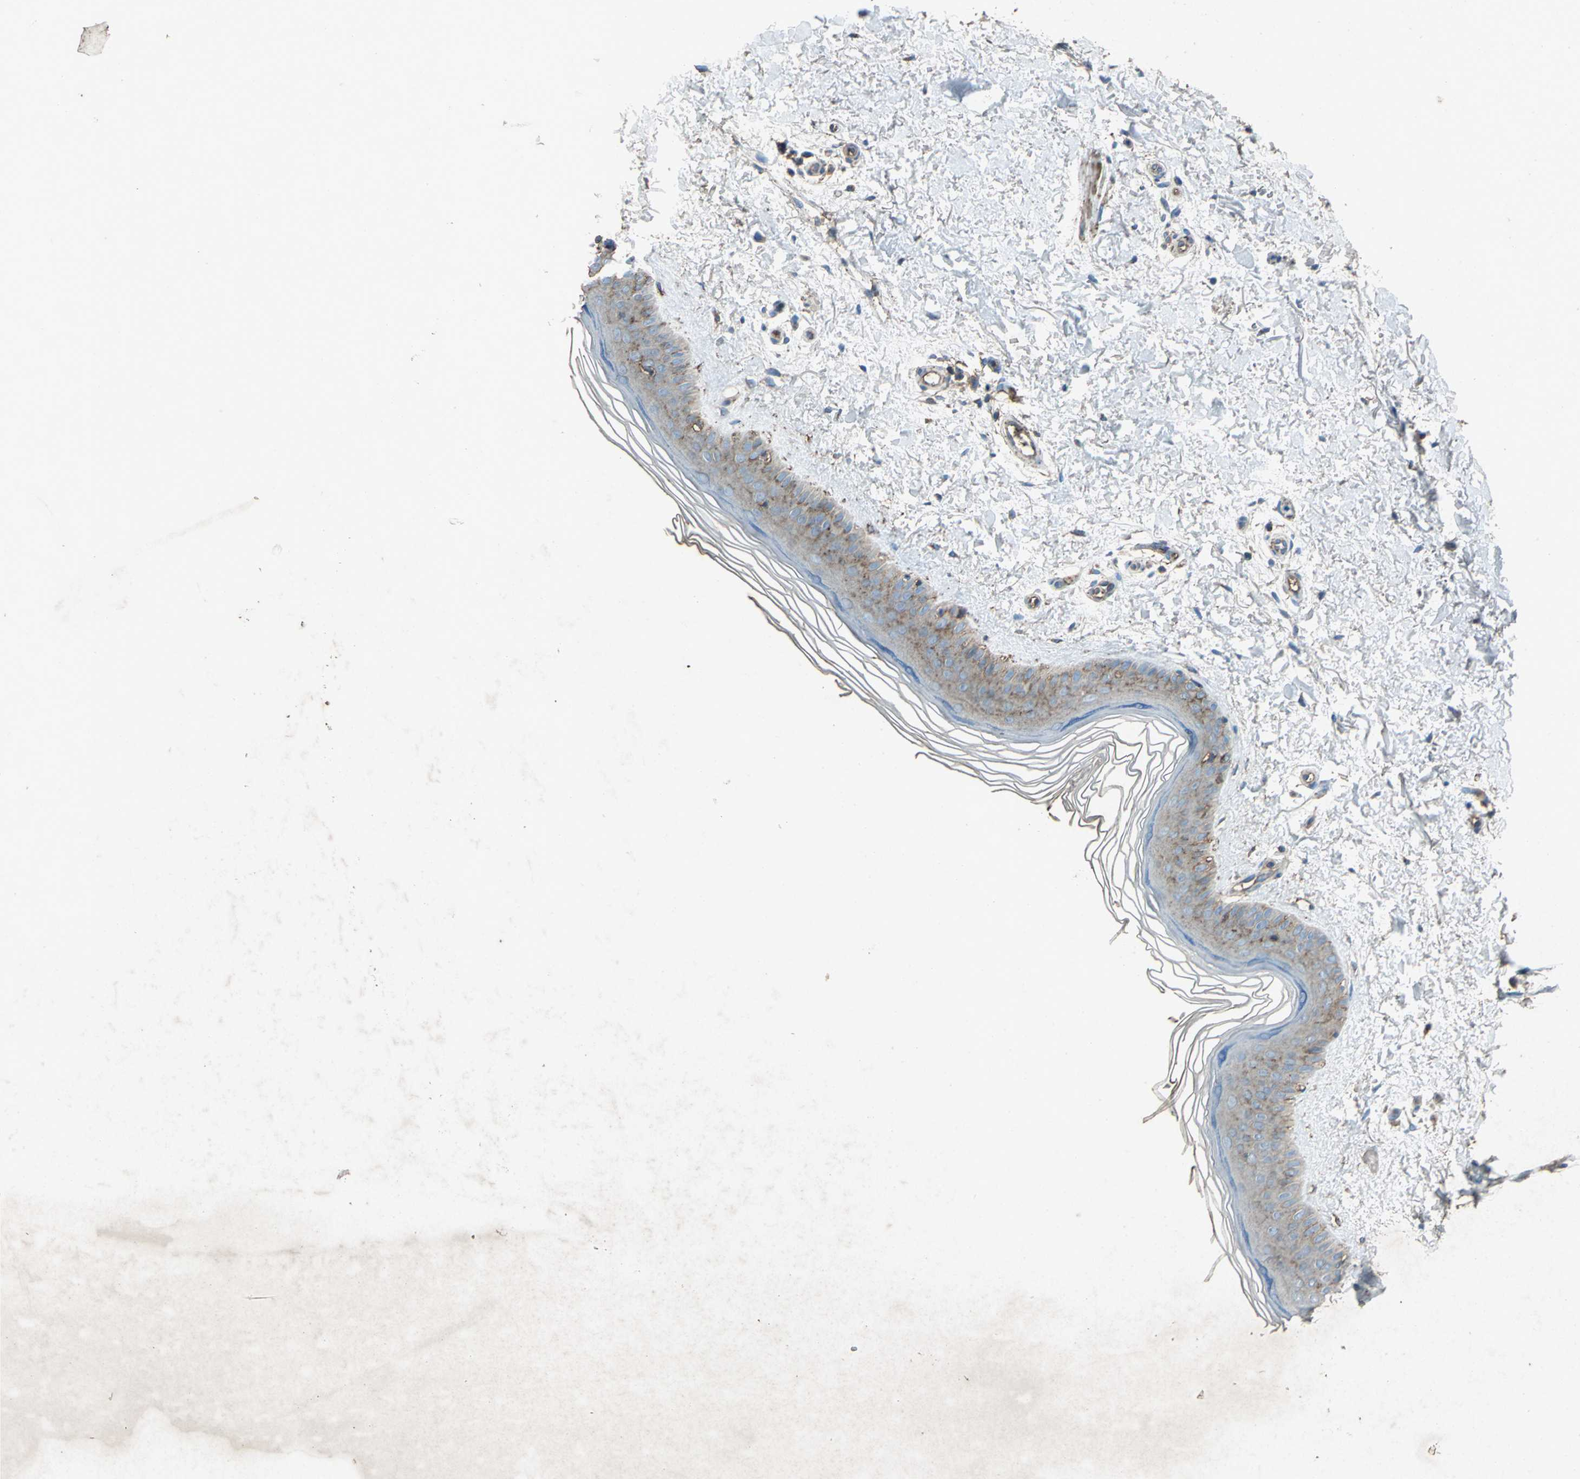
{"staining": {"intensity": "weak", "quantity": ">75%", "location": "cytoplasmic/membranous"}, "tissue": "skin", "cell_type": "Fibroblasts", "image_type": "normal", "snomed": [{"axis": "morphology", "description": "Normal tissue, NOS"}, {"axis": "topography", "description": "Skin"}], "caption": "Normal skin exhibits weak cytoplasmic/membranous positivity in approximately >75% of fibroblasts, visualized by immunohistochemistry. Ihc stains the protein in brown and the nuclei are stained blue.", "gene": "CCR6", "patient": {"sex": "female", "age": 19}}